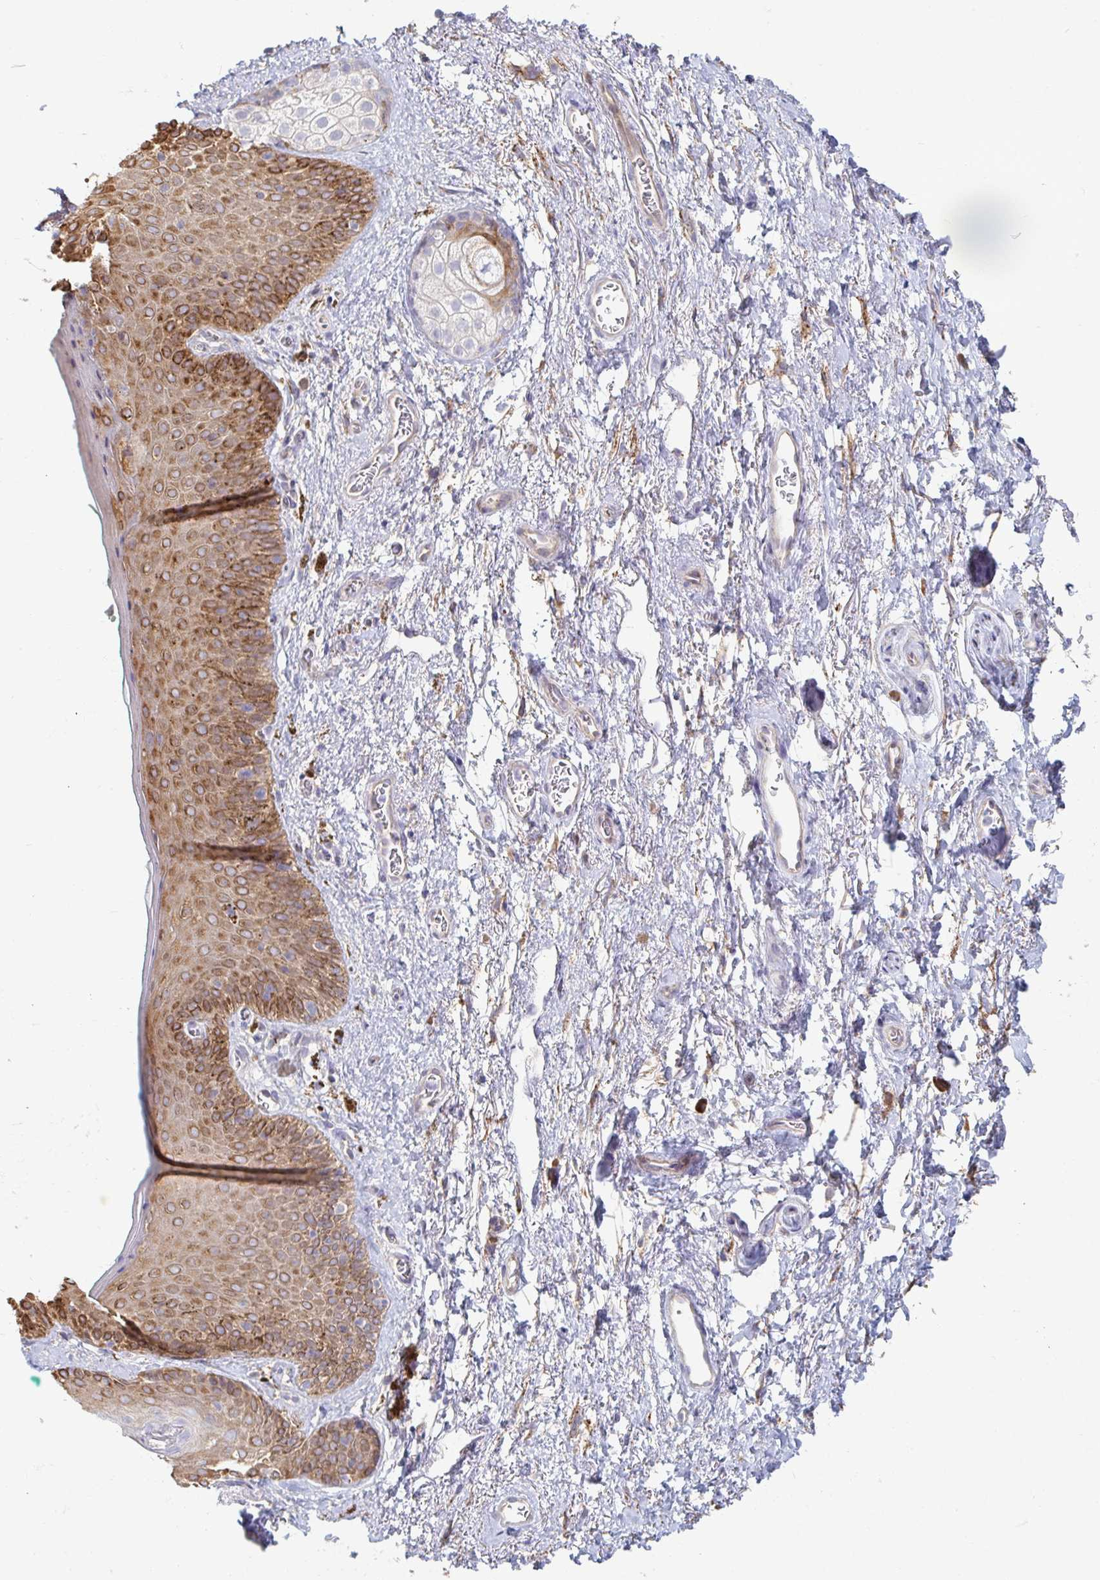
{"staining": {"intensity": "negative", "quantity": "none", "location": "none"}, "tissue": "adipose tissue", "cell_type": "Adipocytes", "image_type": "normal", "snomed": [{"axis": "morphology", "description": "Normal tissue, NOS"}, {"axis": "topography", "description": "Vulva"}, {"axis": "topography", "description": "Peripheral nerve tissue"}], "caption": "Human adipose tissue stained for a protein using immunohistochemistry shows no expression in adipocytes.", "gene": "MYLK2", "patient": {"sex": "female", "age": 66}}